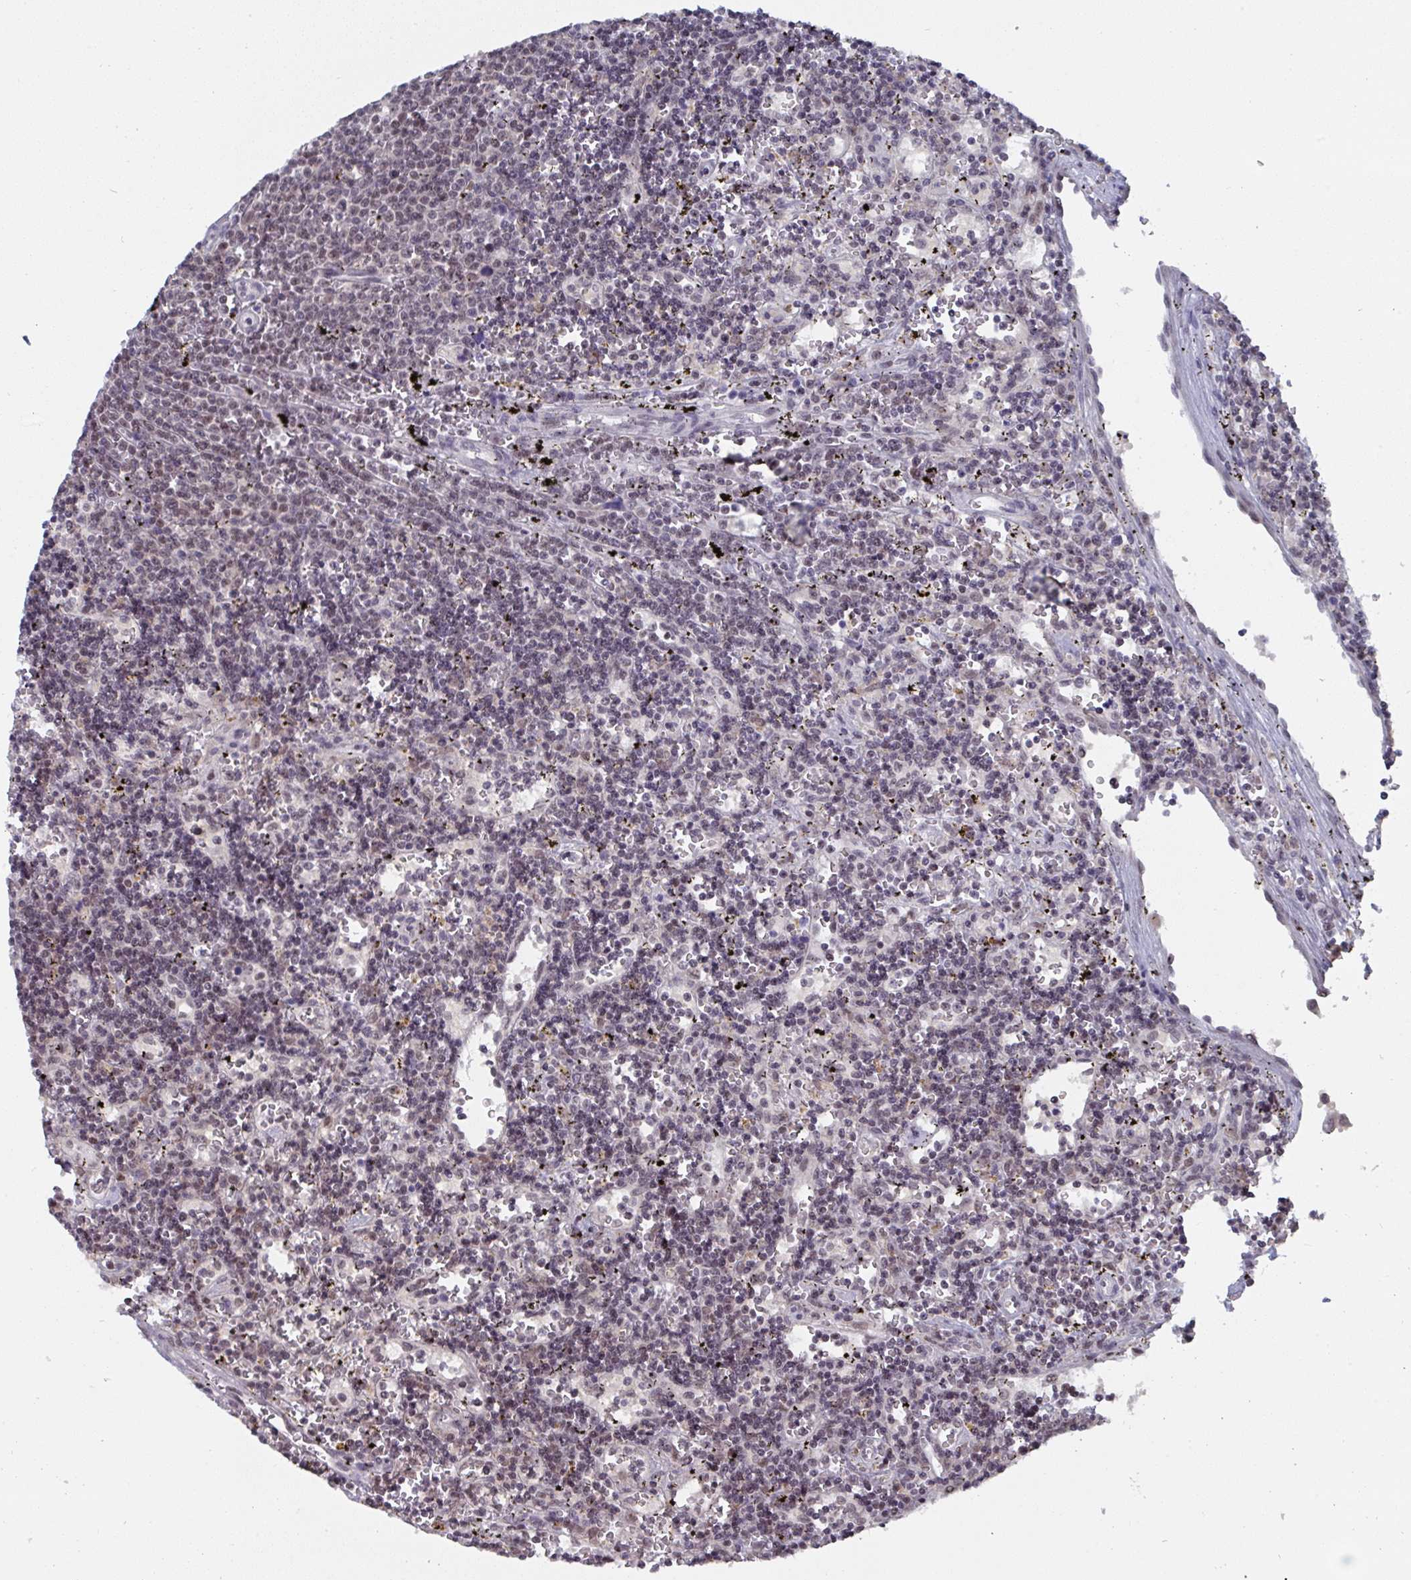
{"staining": {"intensity": "weak", "quantity": "25%-75%", "location": "nuclear"}, "tissue": "lymphoma", "cell_type": "Tumor cells", "image_type": "cancer", "snomed": [{"axis": "morphology", "description": "Malignant lymphoma, non-Hodgkin's type, Low grade"}, {"axis": "topography", "description": "Spleen"}], "caption": "Protein staining of malignant lymphoma, non-Hodgkin's type (low-grade) tissue reveals weak nuclear staining in approximately 25%-75% of tumor cells.", "gene": "JMJD1C", "patient": {"sex": "male", "age": 60}}